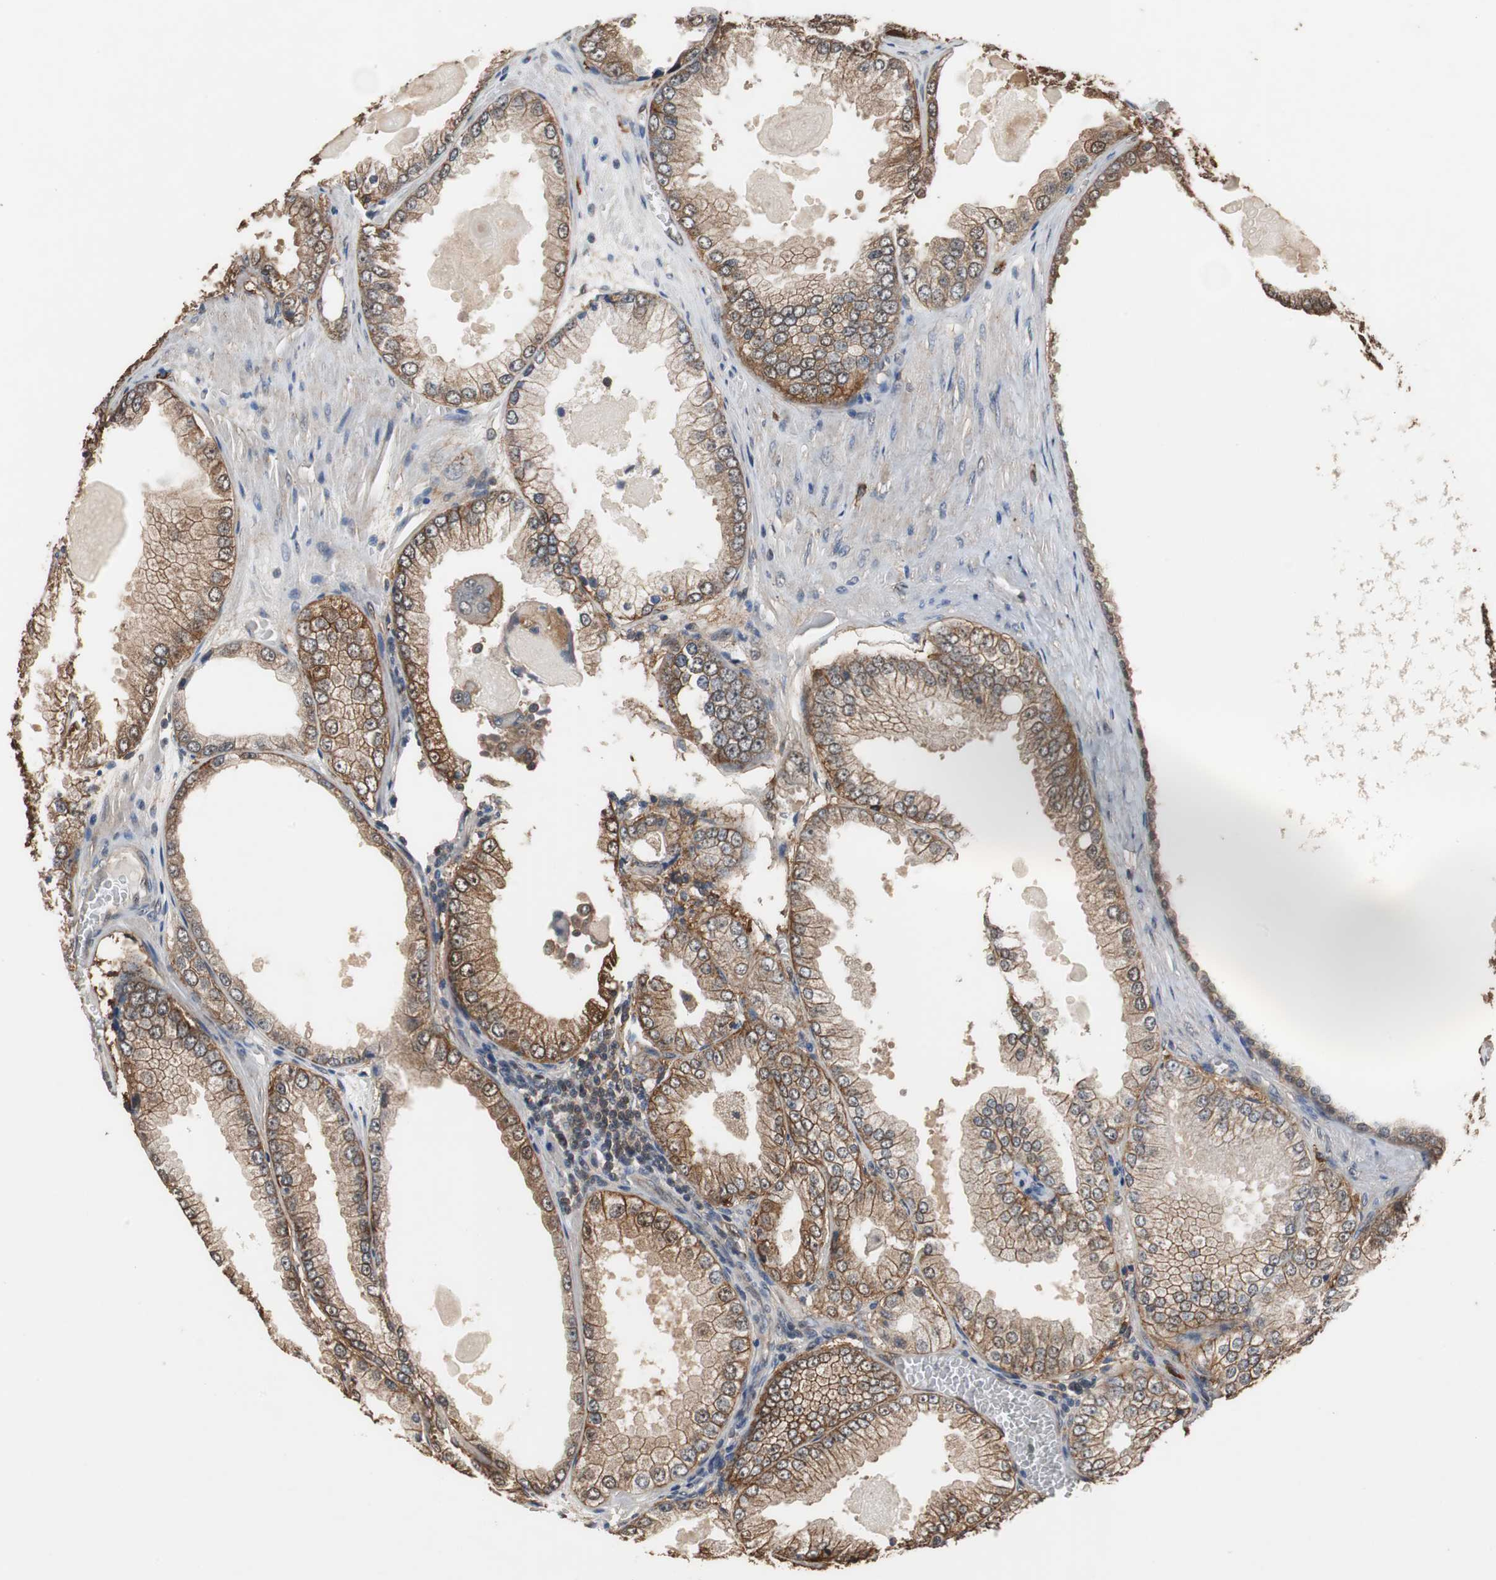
{"staining": {"intensity": "moderate", "quantity": ">75%", "location": "cytoplasmic/membranous"}, "tissue": "prostate cancer", "cell_type": "Tumor cells", "image_type": "cancer", "snomed": [{"axis": "morphology", "description": "Adenocarcinoma, High grade"}, {"axis": "topography", "description": "Prostate"}], "caption": "Immunohistochemical staining of adenocarcinoma (high-grade) (prostate) reveals medium levels of moderate cytoplasmic/membranous expression in approximately >75% of tumor cells.", "gene": "NDRG1", "patient": {"sex": "male", "age": 61}}